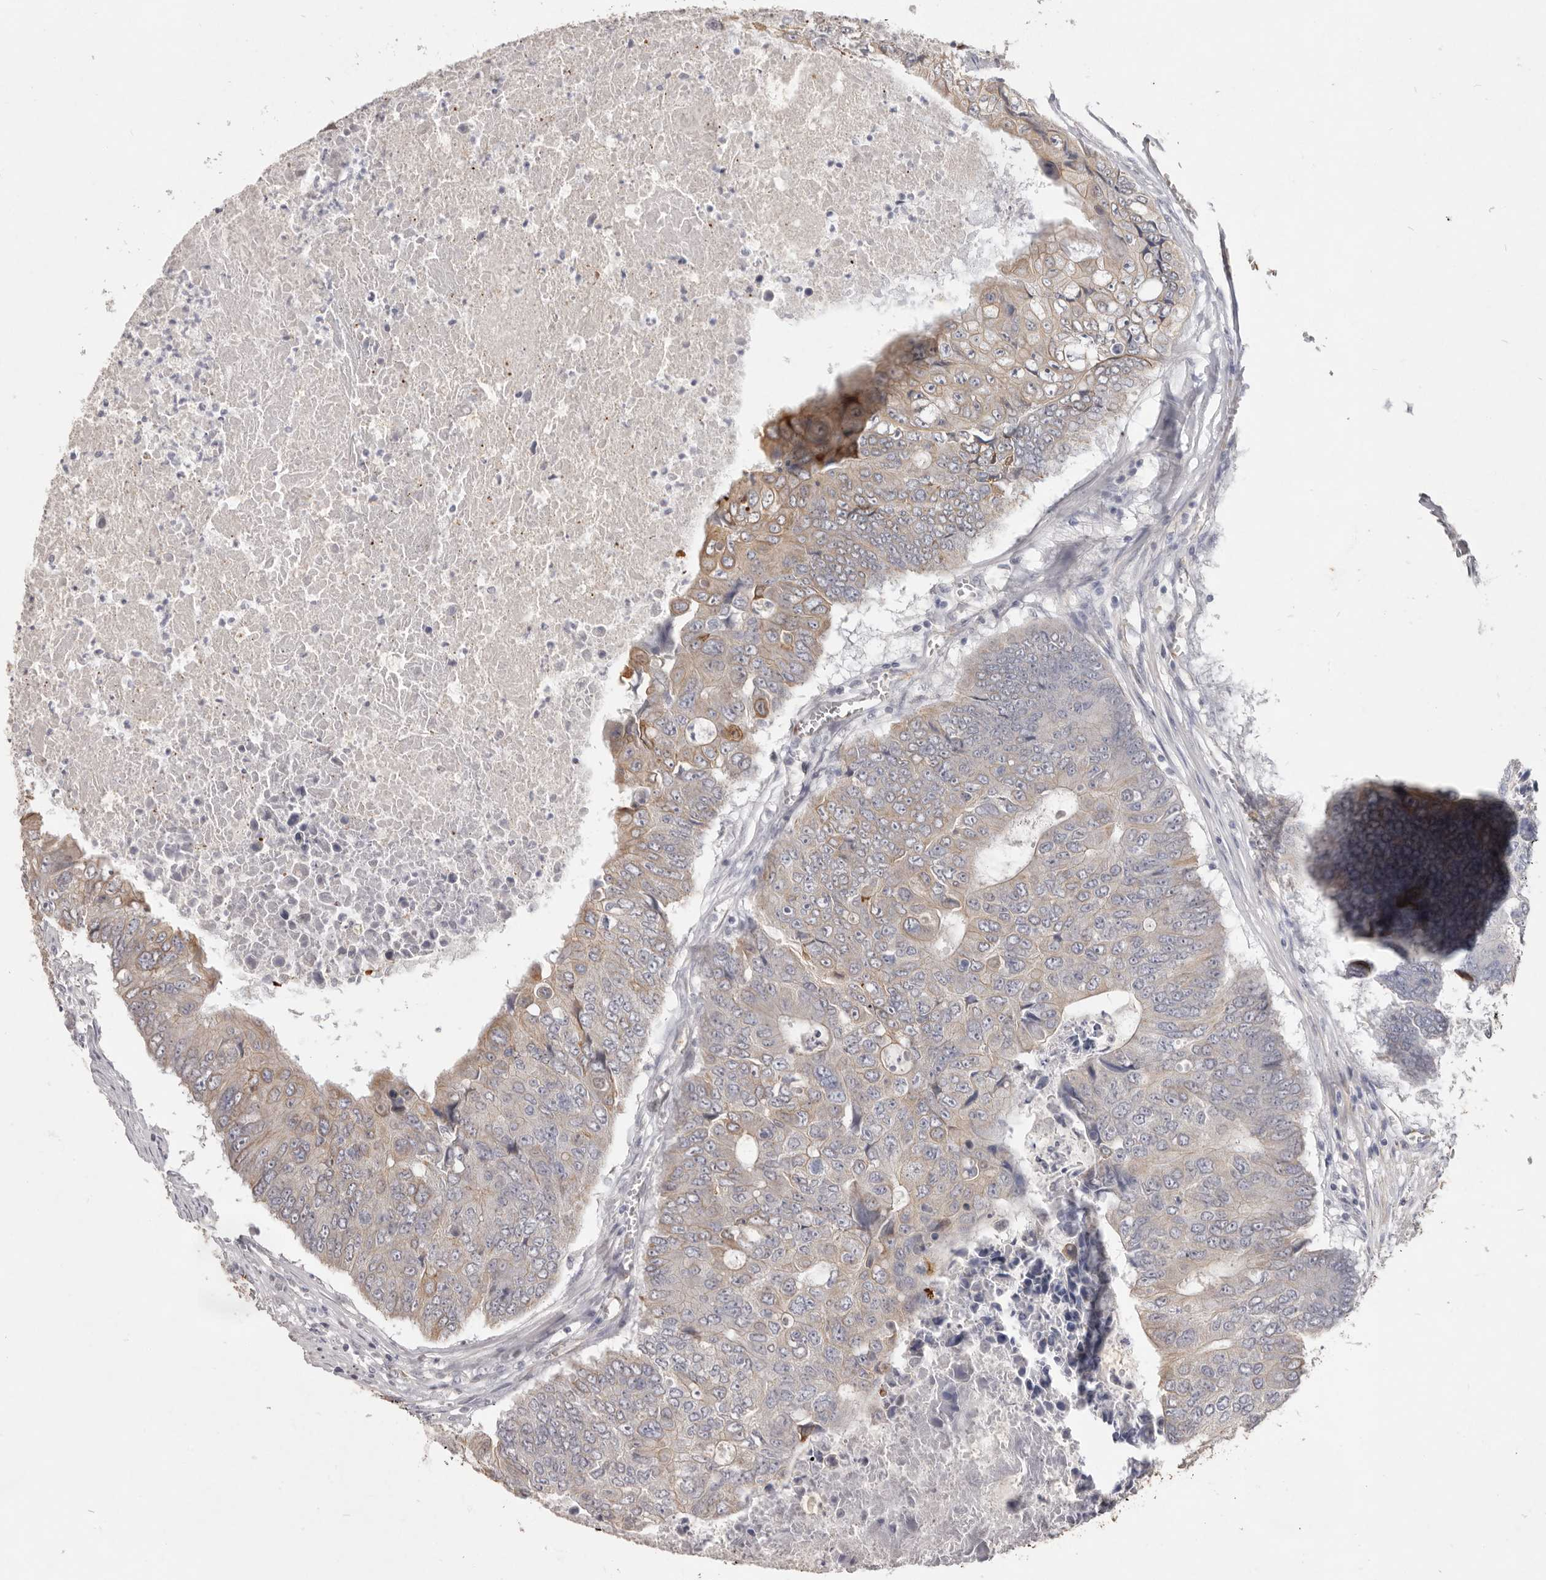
{"staining": {"intensity": "weak", "quantity": "<25%", "location": "cytoplasmic/membranous"}, "tissue": "colorectal cancer", "cell_type": "Tumor cells", "image_type": "cancer", "snomed": [{"axis": "morphology", "description": "Adenocarcinoma, NOS"}, {"axis": "topography", "description": "Colon"}], "caption": "Immunohistochemical staining of colorectal adenocarcinoma shows no significant expression in tumor cells. (IHC, brightfield microscopy, high magnification).", "gene": "ZYG11B", "patient": {"sex": "male", "age": 87}}